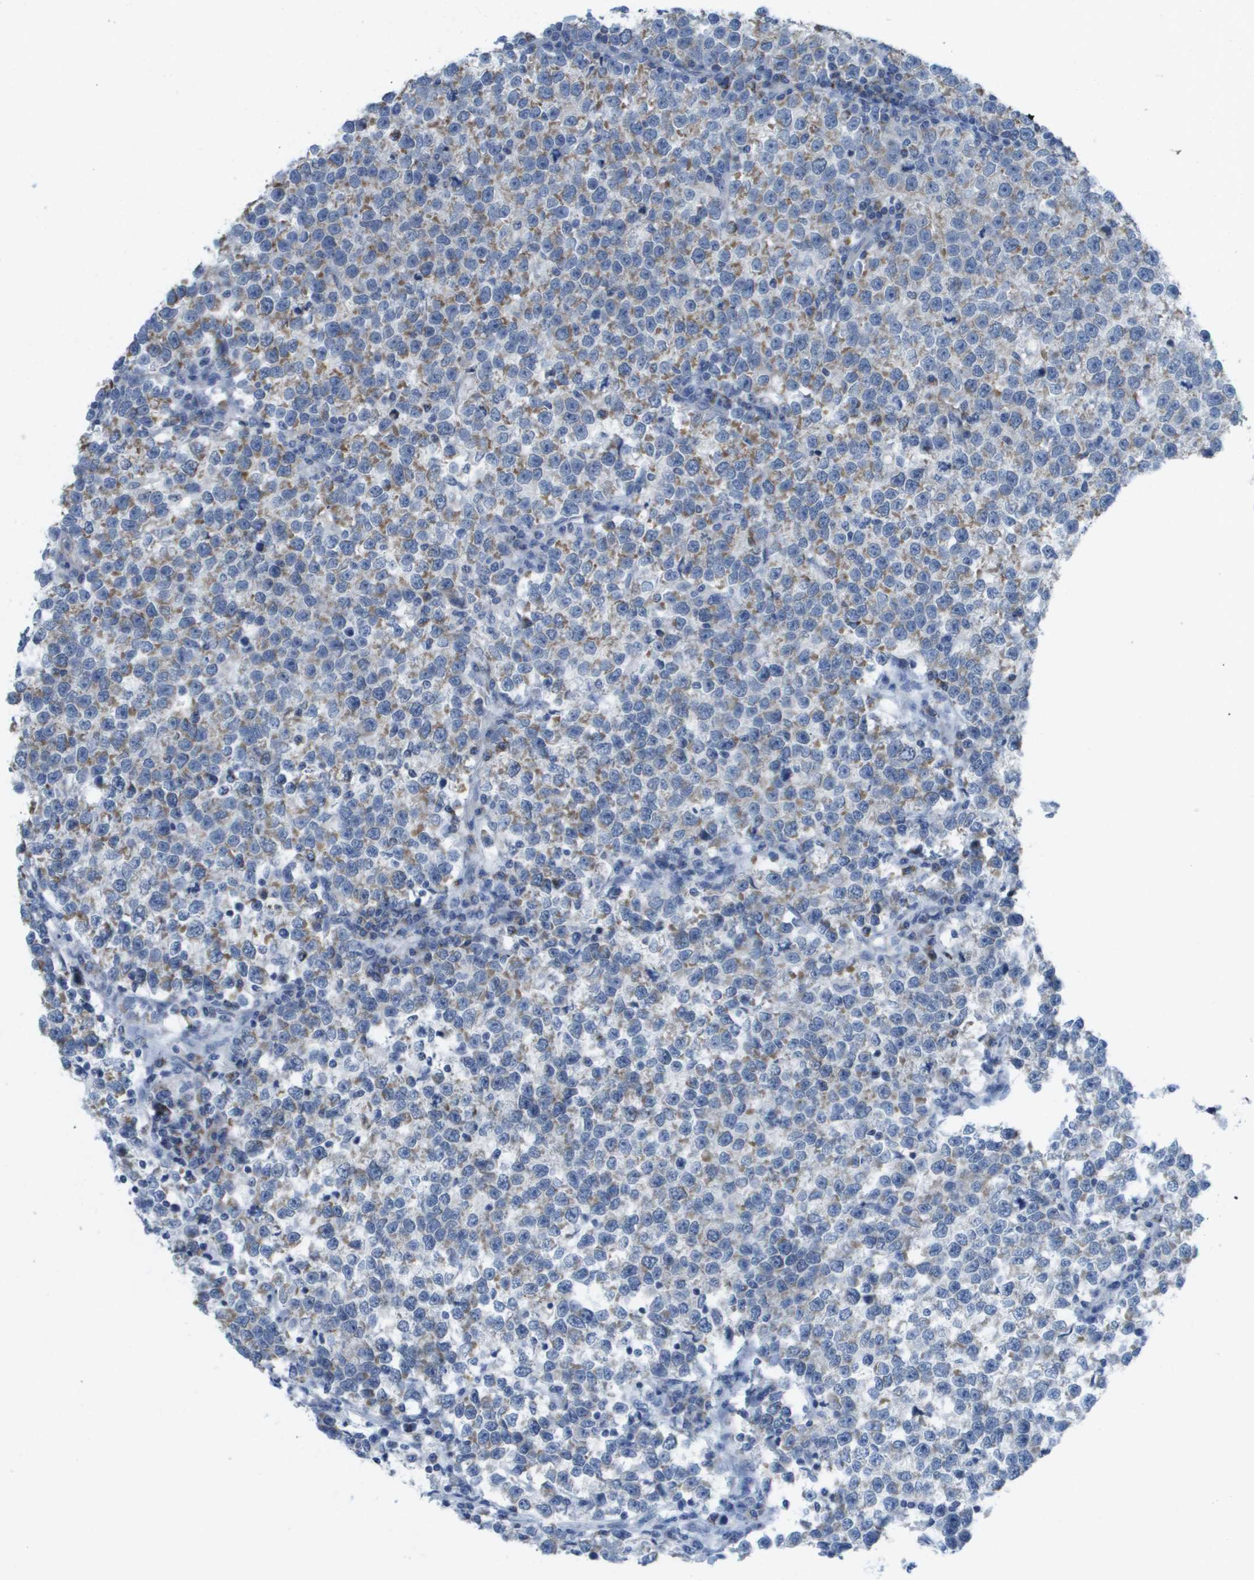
{"staining": {"intensity": "moderate", "quantity": "<25%", "location": "cytoplasmic/membranous"}, "tissue": "testis cancer", "cell_type": "Tumor cells", "image_type": "cancer", "snomed": [{"axis": "morphology", "description": "Normal tissue, NOS"}, {"axis": "morphology", "description": "Seminoma, NOS"}, {"axis": "topography", "description": "Testis"}], "caption": "Human seminoma (testis) stained with a brown dye exhibits moderate cytoplasmic/membranous positive positivity in approximately <25% of tumor cells.", "gene": "TMEM223", "patient": {"sex": "male", "age": 43}}